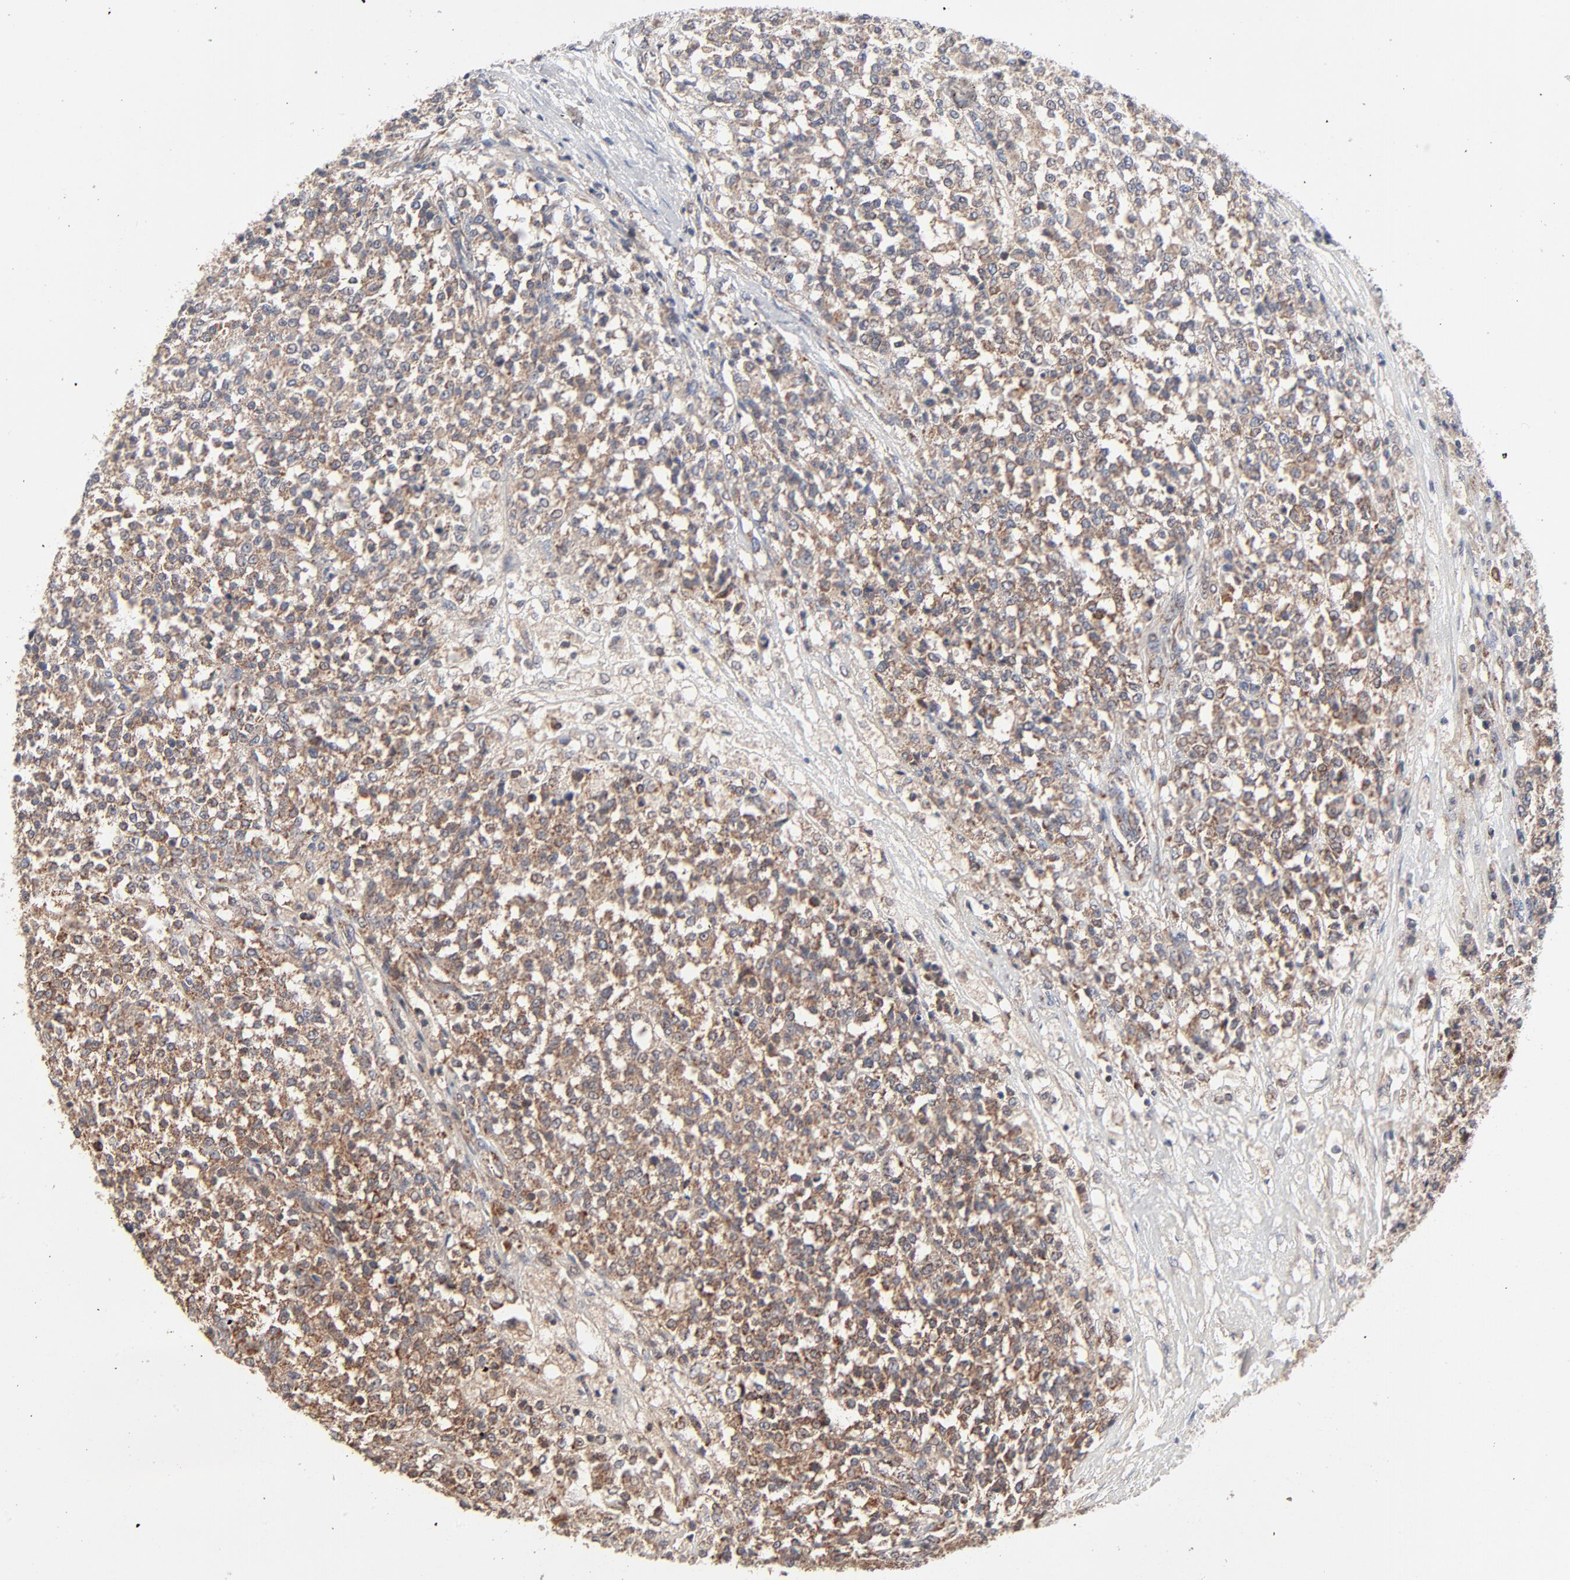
{"staining": {"intensity": "moderate", "quantity": ">75%", "location": "cytoplasmic/membranous"}, "tissue": "testis cancer", "cell_type": "Tumor cells", "image_type": "cancer", "snomed": [{"axis": "morphology", "description": "Seminoma, NOS"}, {"axis": "topography", "description": "Testis"}], "caption": "Testis seminoma stained for a protein reveals moderate cytoplasmic/membranous positivity in tumor cells.", "gene": "ABLIM3", "patient": {"sex": "male", "age": 59}}